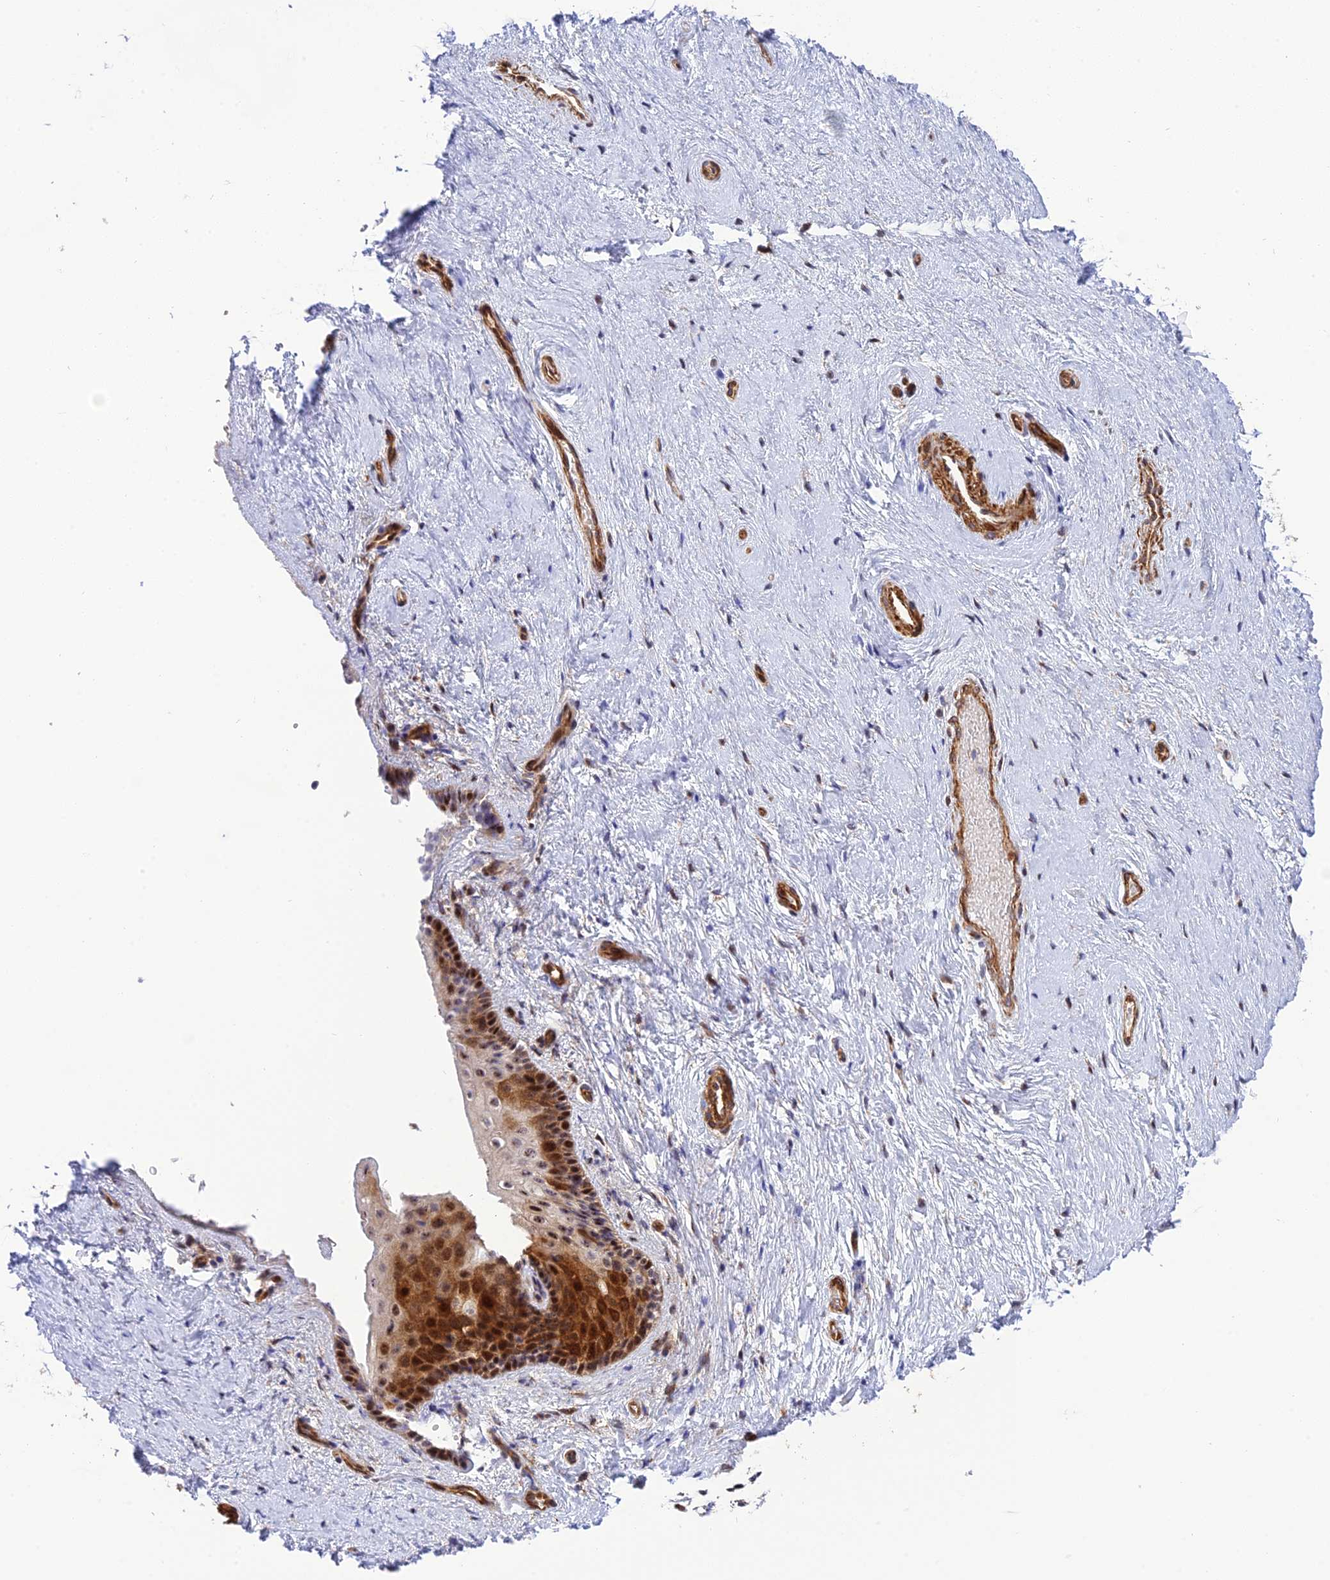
{"staining": {"intensity": "strong", "quantity": "25%-75%", "location": "cytoplasmic/membranous,nuclear"}, "tissue": "vagina", "cell_type": "Squamous epithelial cells", "image_type": "normal", "snomed": [{"axis": "morphology", "description": "Normal tissue, NOS"}, {"axis": "topography", "description": "Vagina"}], "caption": "The photomicrograph reveals a brown stain indicating the presence of a protein in the cytoplasmic/membranous,nuclear of squamous epithelial cells in vagina. (IHC, brightfield microscopy, high magnification).", "gene": "ZNF584", "patient": {"sex": "female", "age": 46}}